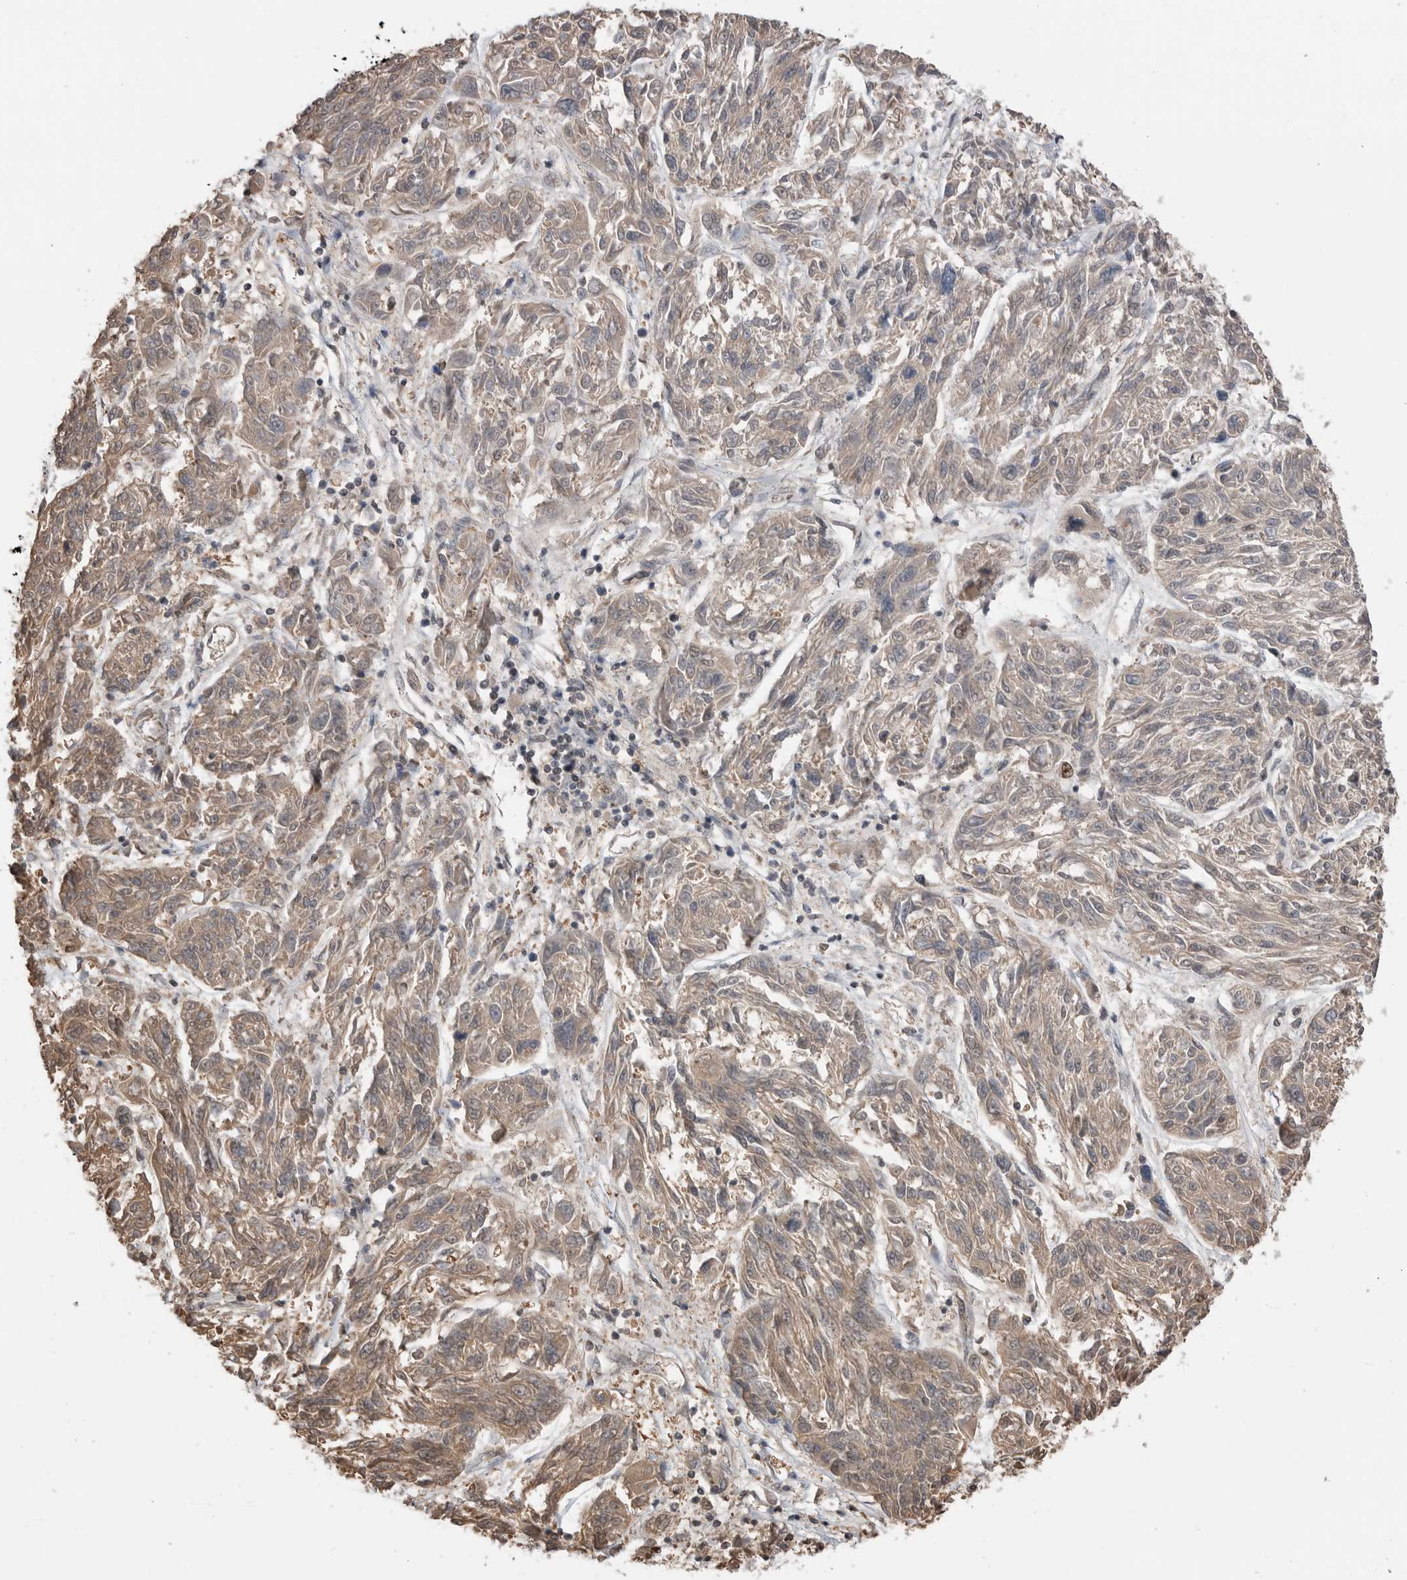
{"staining": {"intensity": "weak", "quantity": "25%-75%", "location": "cytoplasmic/membranous"}, "tissue": "melanoma", "cell_type": "Tumor cells", "image_type": "cancer", "snomed": [{"axis": "morphology", "description": "Malignant melanoma, NOS"}, {"axis": "topography", "description": "Skin"}], "caption": "High-power microscopy captured an immunohistochemistry (IHC) micrograph of melanoma, revealing weak cytoplasmic/membranous positivity in about 25%-75% of tumor cells.", "gene": "PEAK1", "patient": {"sex": "male", "age": 53}}